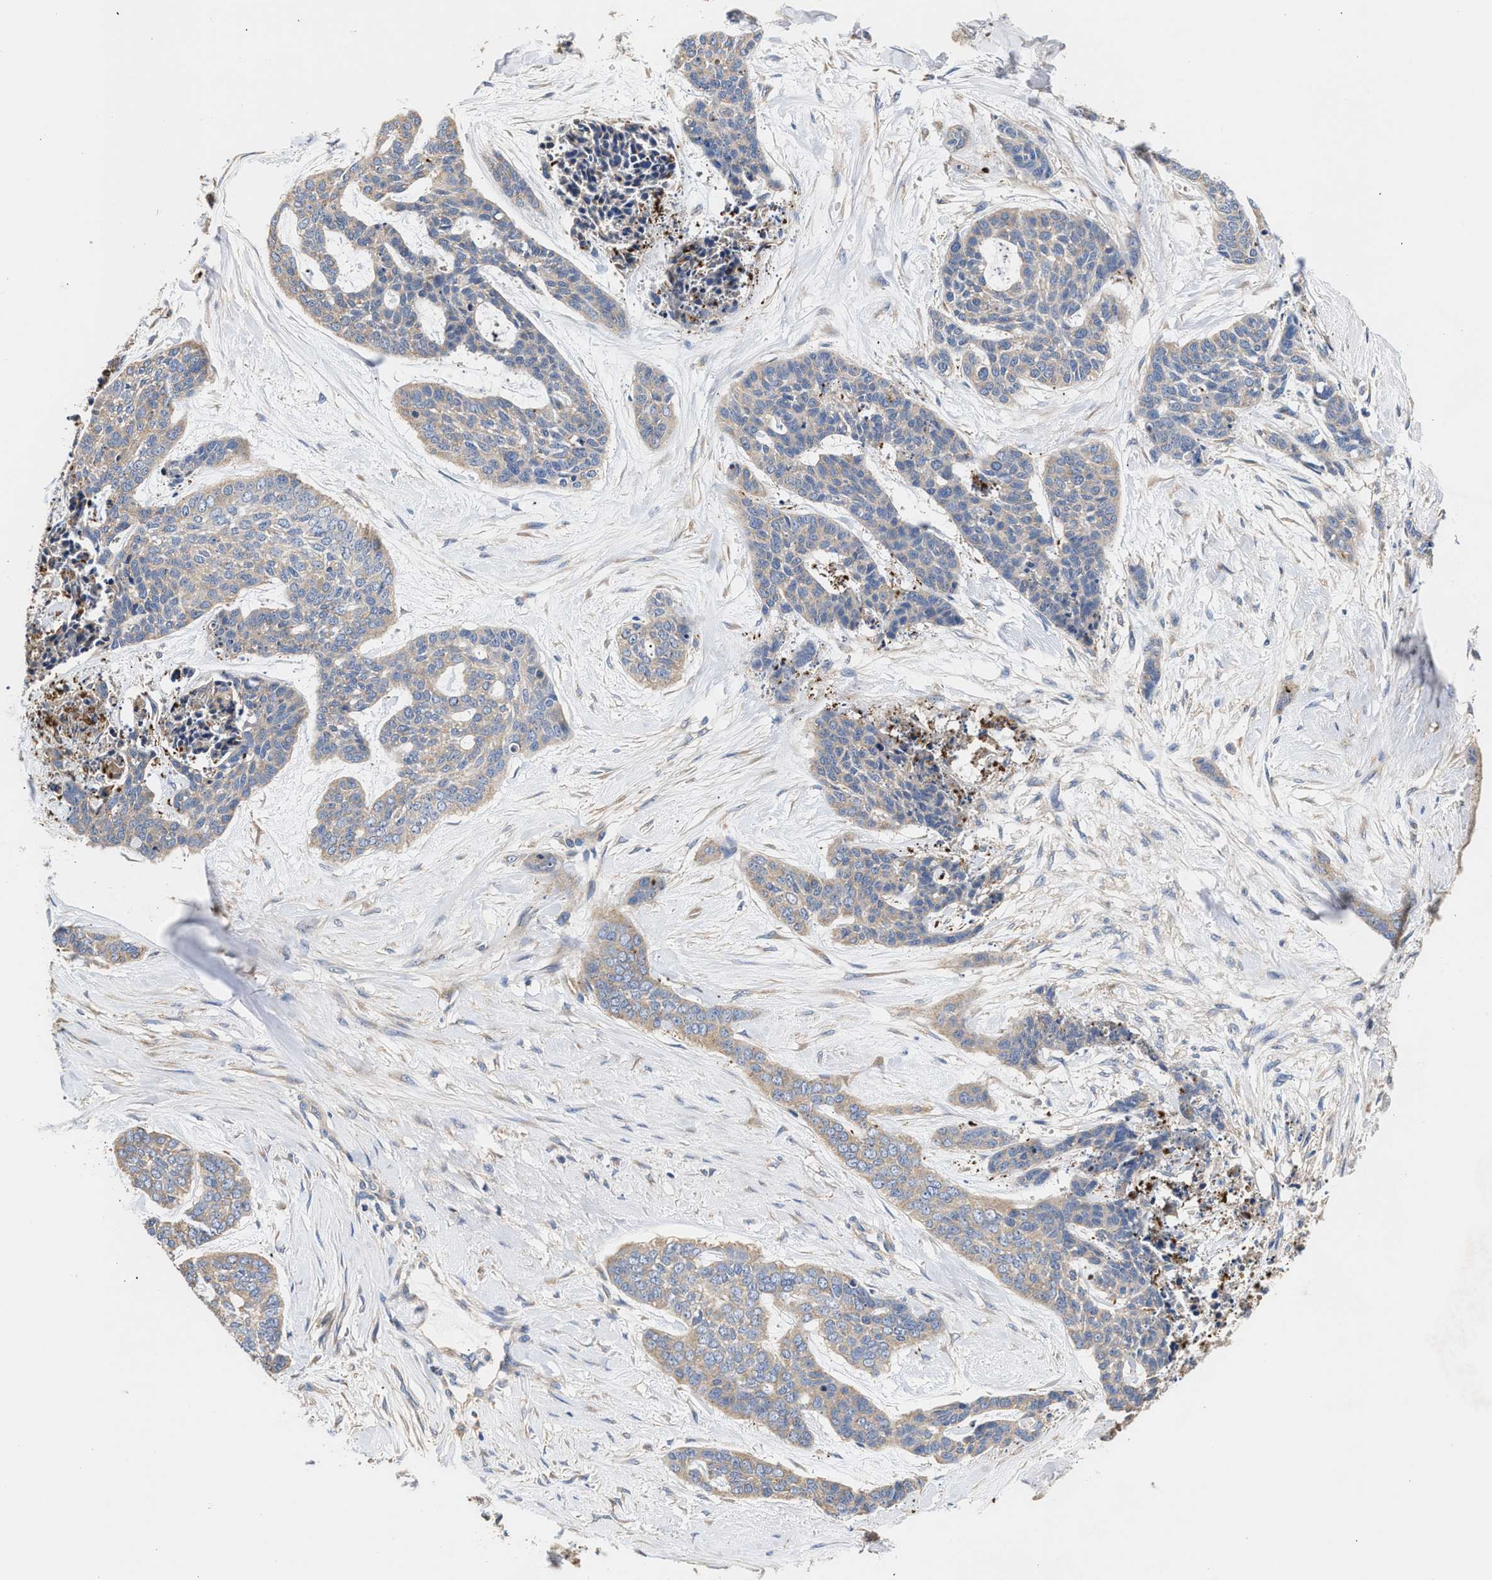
{"staining": {"intensity": "weak", "quantity": "<25%", "location": "cytoplasmic/membranous"}, "tissue": "skin cancer", "cell_type": "Tumor cells", "image_type": "cancer", "snomed": [{"axis": "morphology", "description": "Basal cell carcinoma"}, {"axis": "topography", "description": "Skin"}], "caption": "Tumor cells are negative for protein expression in human skin cancer (basal cell carcinoma).", "gene": "KLB", "patient": {"sex": "female", "age": 64}}